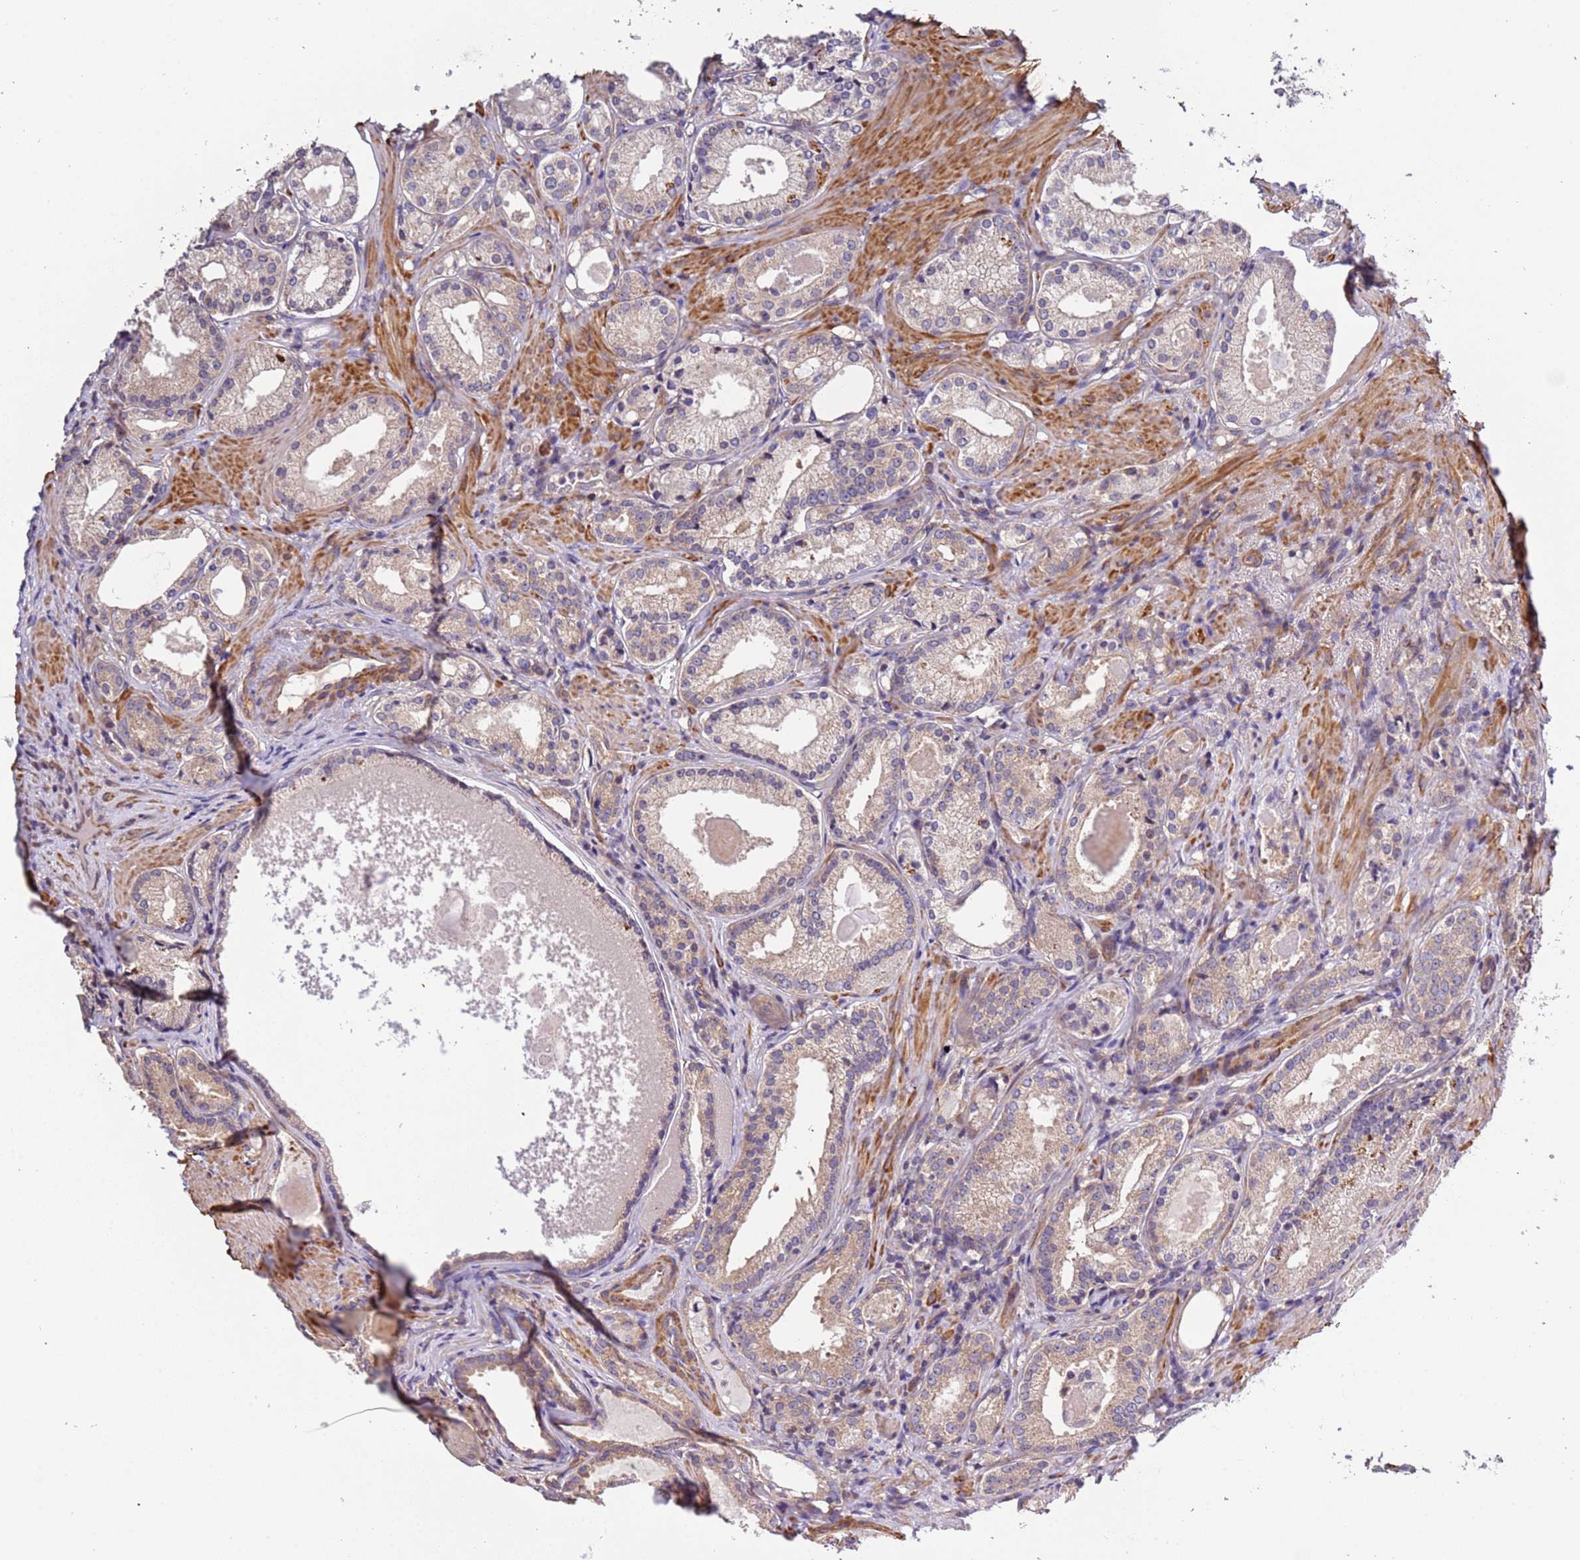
{"staining": {"intensity": "weak", "quantity": "<25%", "location": "cytoplasmic/membranous"}, "tissue": "prostate cancer", "cell_type": "Tumor cells", "image_type": "cancer", "snomed": [{"axis": "morphology", "description": "Adenocarcinoma, Low grade"}, {"axis": "topography", "description": "Prostate"}], "caption": "The immunohistochemistry photomicrograph has no significant positivity in tumor cells of prostate low-grade adenocarcinoma tissue.", "gene": "LAMB4", "patient": {"sex": "male", "age": 57}}